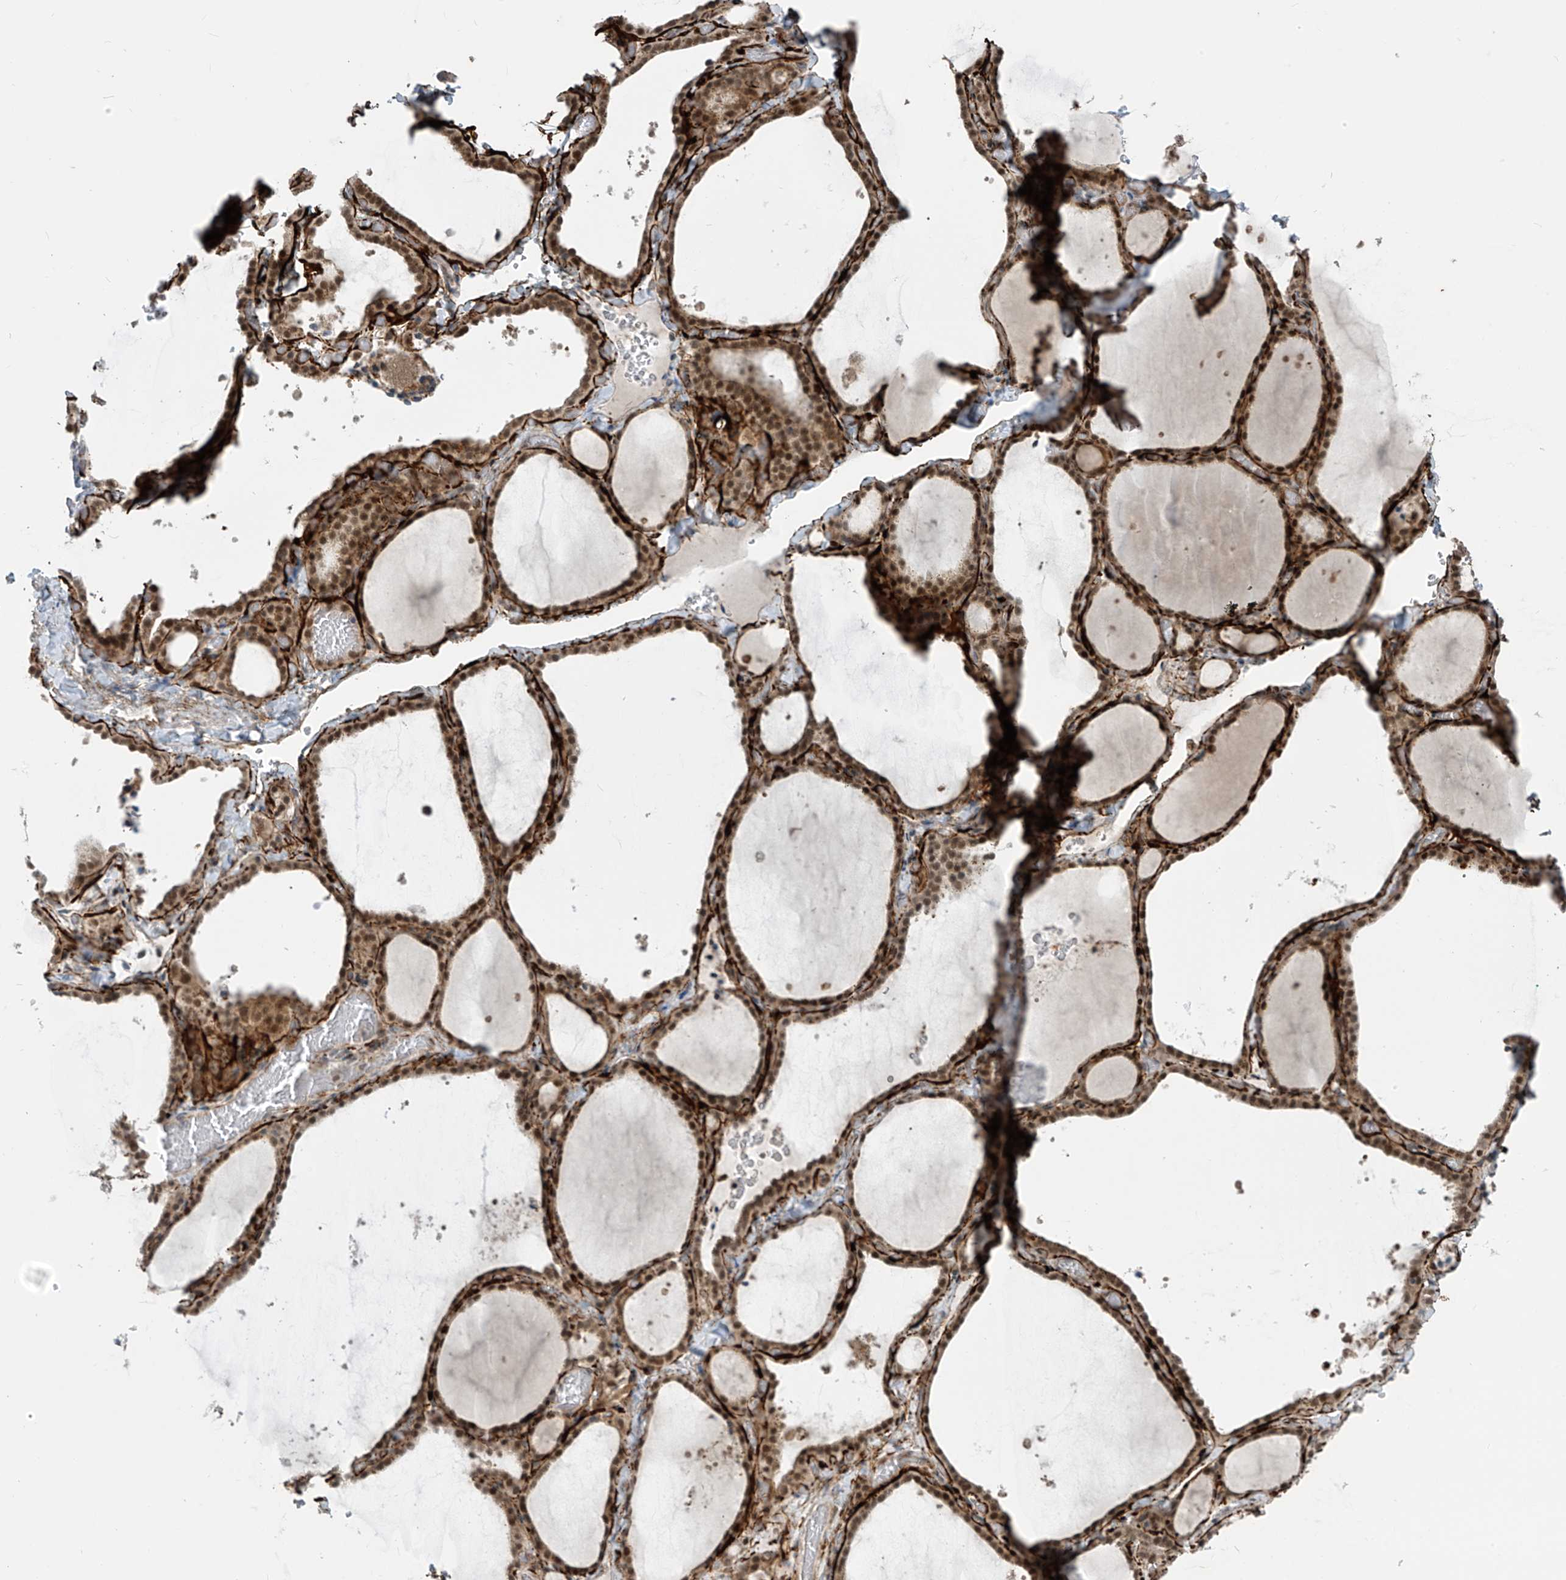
{"staining": {"intensity": "moderate", "quantity": ">75%", "location": "nuclear"}, "tissue": "thyroid gland", "cell_type": "Glandular cells", "image_type": "normal", "snomed": [{"axis": "morphology", "description": "Normal tissue, NOS"}, {"axis": "topography", "description": "Thyroid gland"}], "caption": "Protein positivity by immunohistochemistry (IHC) shows moderate nuclear positivity in about >75% of glandular cells in normal thyroid gland.", "gene": "LAGE3", "patient": {"sex": "female", "age": 22}}